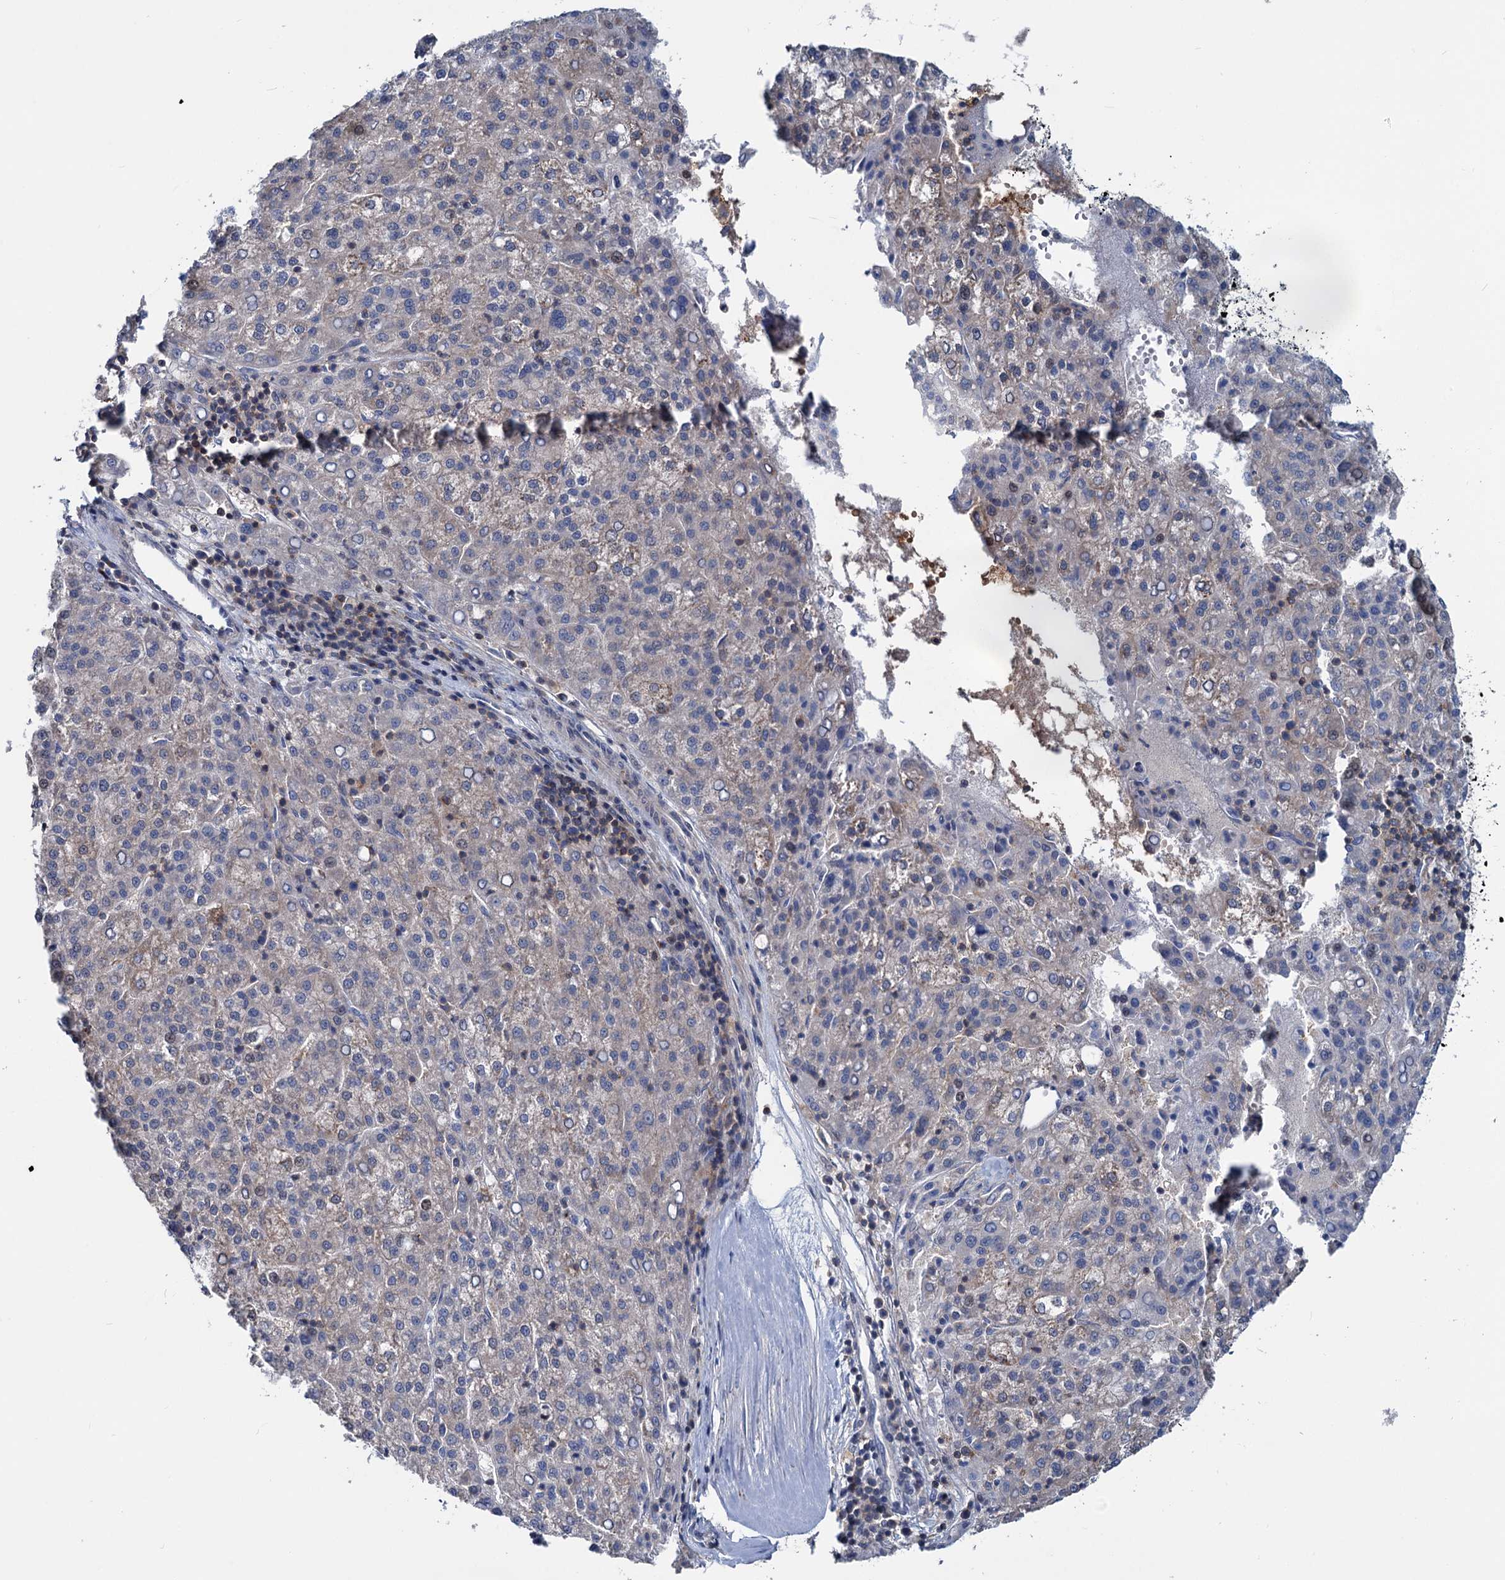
{"staining": {"intensity": "negative", "quantity": "none", "location": "none"}, "tissue": "liver cancer", "cell_type": "Tumor cells", "image_type": "cancer", "snomed": [{"axis": "morphology", "description": "Carcinoma, Hepatocellular, NOS"}, {"axis": "topography", "description": "Liver"}], "caption": "Tumor cells are negative for protein expression in human liver cancer (hepatocellular carcinoma).", "gene": "LRCH4", "patient": {"sex": "female", "age": 58}}